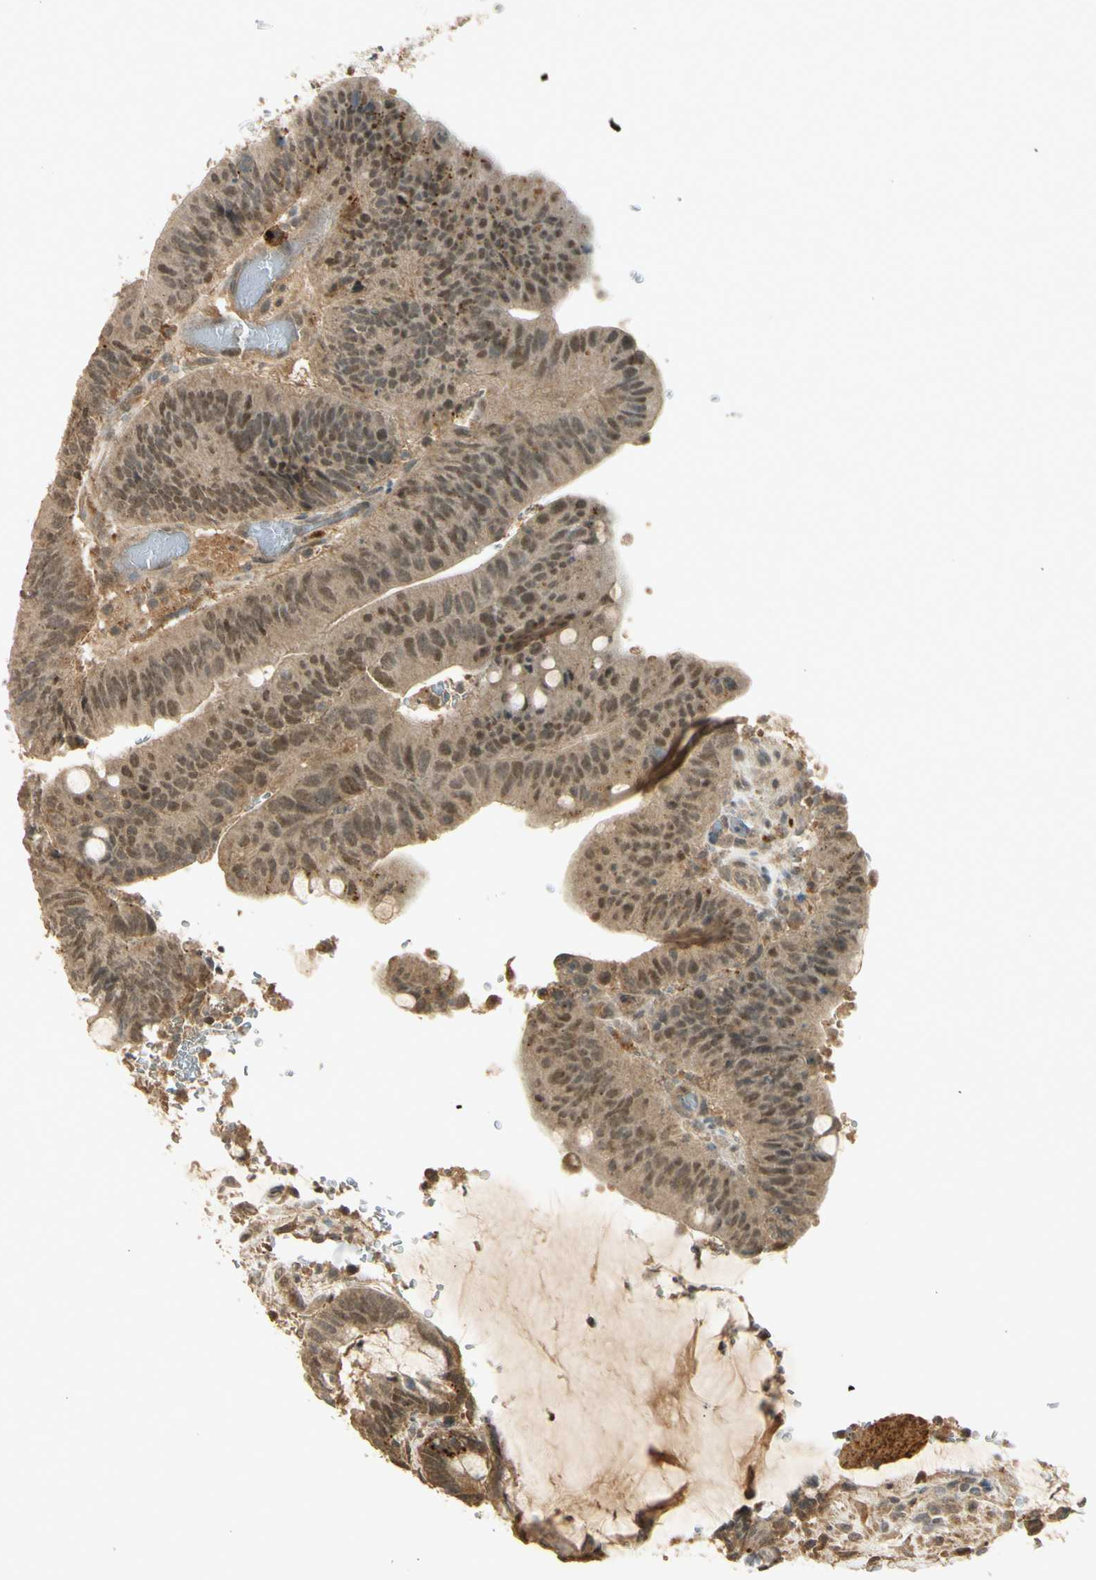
{"staining": {"intensity": "moderate", "quantity": ">75%", "location": "cytoplasmic/membranous,nuclear"}, "tissue": "colorectal cancer", "cell_type": "Tumor cells", "image_type": "cancer", "snomed": [{"axis": "morphology", "description": "Normal tissue, NOS"}, {"axis": "morphology", "description": "Adenocarcinoma, NOS"}, {"axis": "topography", "description": "Rectum"}, {"axis": "topography", "description": "Peripheral nerve tissue"}], "caption": "IHC micrograph of human colorectal cancer stained for a protein (brown), which exhibits medium levels of moderate cytoplasmic/membranous and nuclear staining in approximately >75% of tumor cells.", "gene": "GMEB2", "patient": {"sex": "male", "age": 92}}